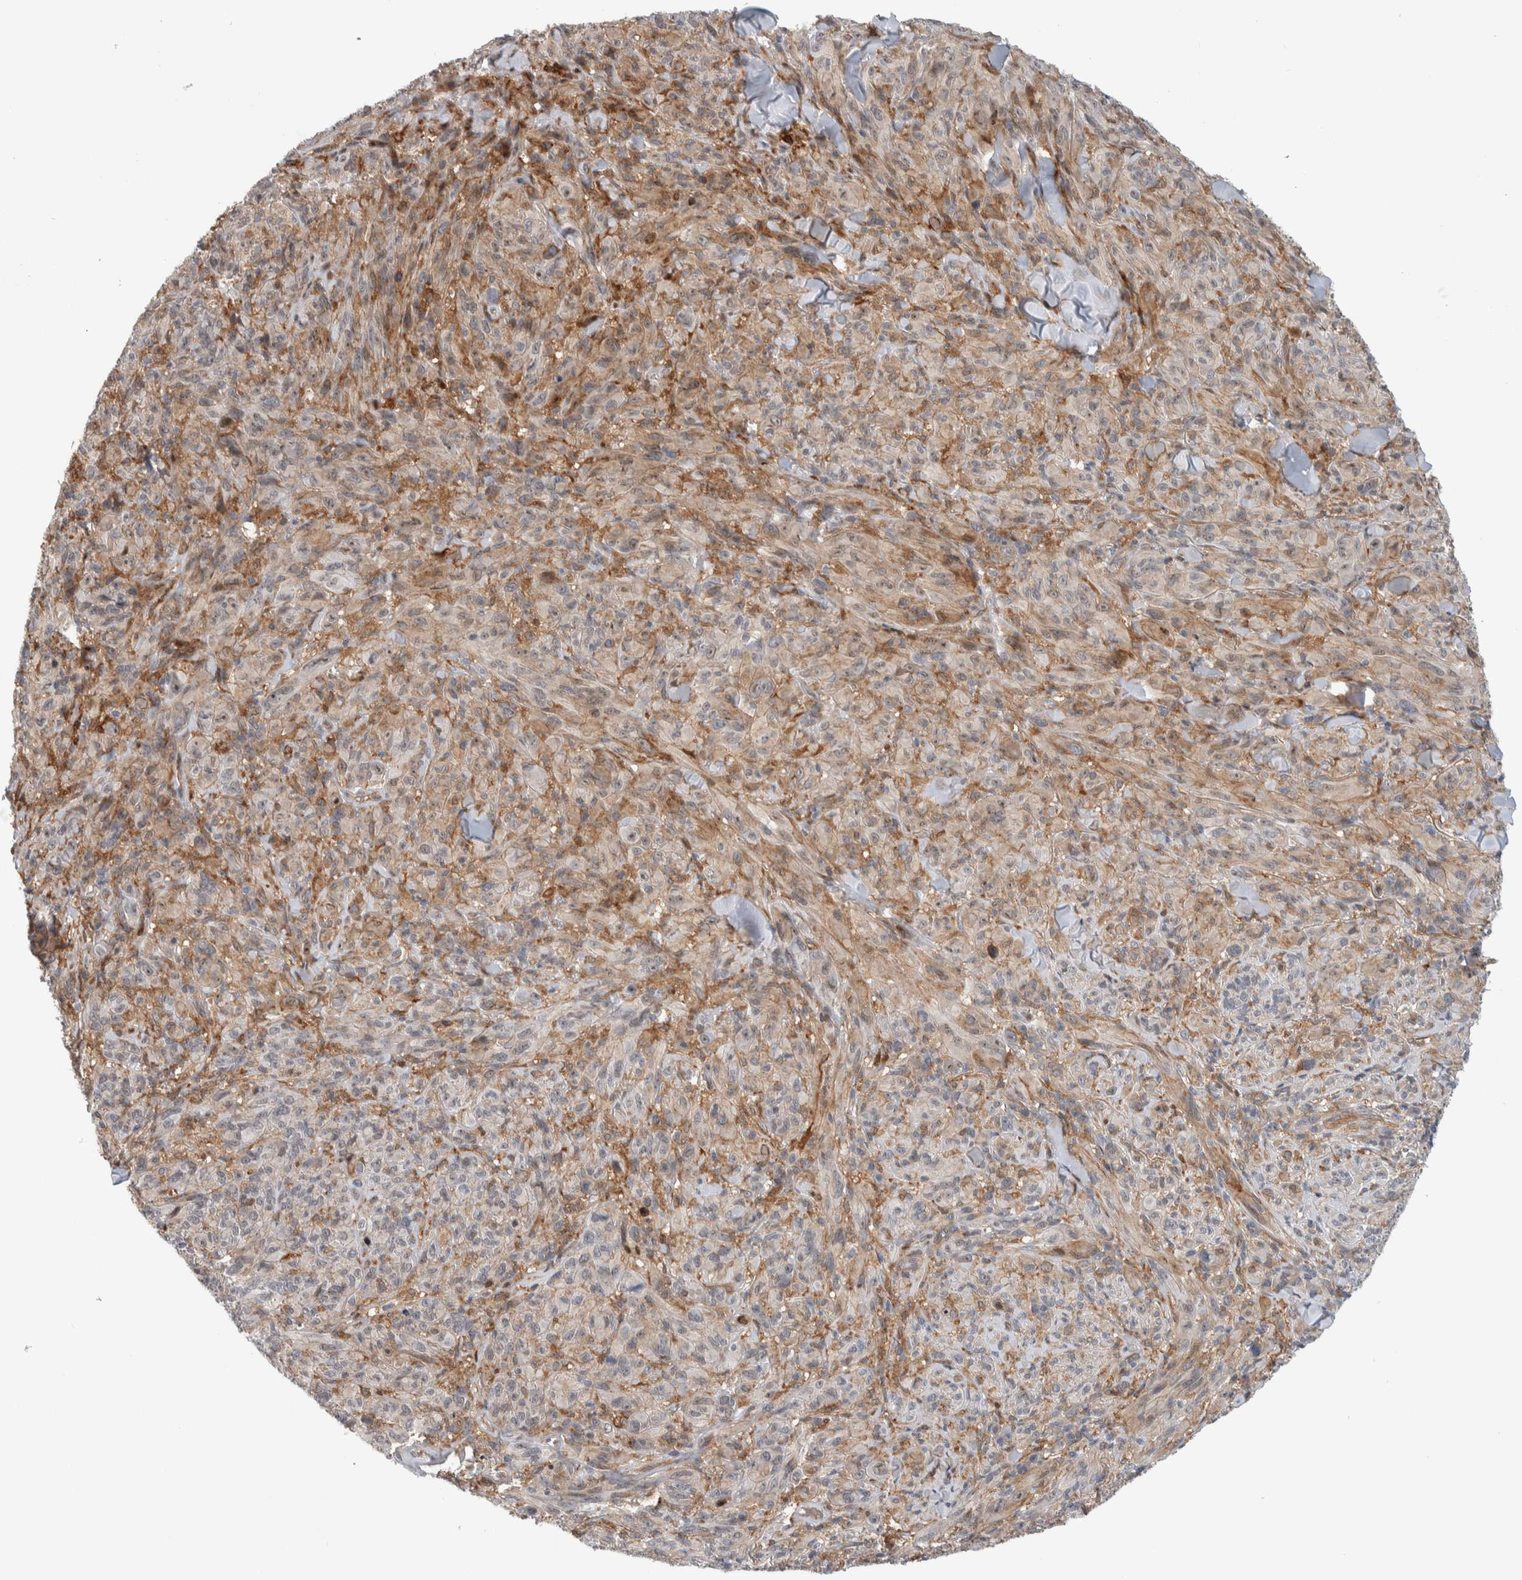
{"staining": {"intensity": "weak", "quantity": "25%-75%", "location": "cytoplasmic/membranous"}, "tissue": "melanoma", "cell_type": "Tumor cells", "image_type": "cancer", "snomed": [{"axis": "morphology", "description": "Malignant melanoma, NOS"}, {"axis": "topography", "description": "Skin of head"}], "caption": "This histopathology image exhibits immunohistochemistry (IHC) staining of malignant melanoma, with low weak cytoplasmic/membranous positivity in approximately 25%-75% of tumor cells.", "gene": "MSL1", "patient": {"sex": "male", "age": 96}}